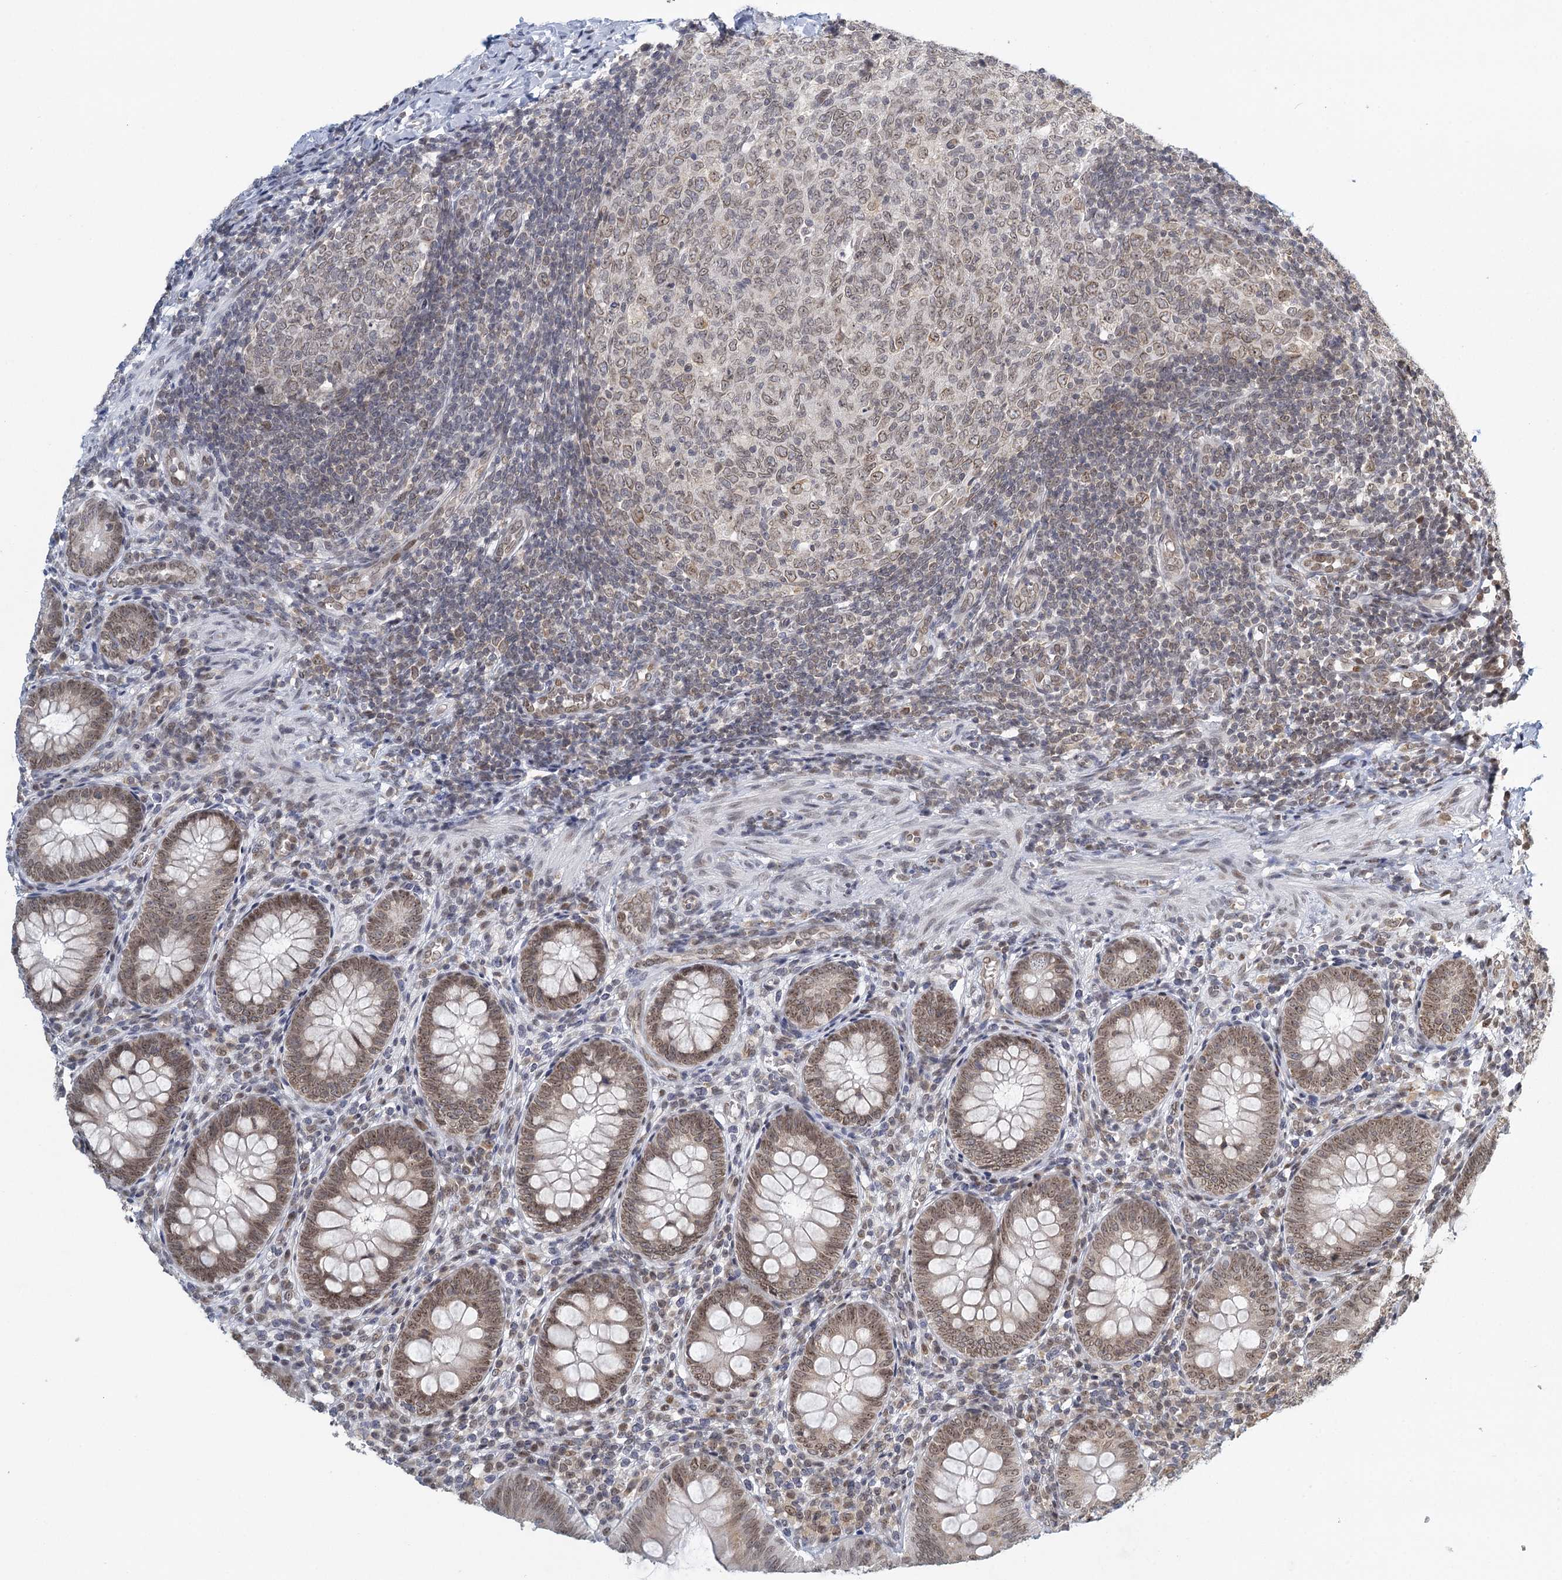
{"staining": {"intensity": "weak", "quantity": ">75%", "location": "nuclear"}, "tissue": "appendix", "cell_type": "Glandular cells", "image_type": "normal", "snomed": [{"axis": "morphology", "description": "Normal tissue, NOS"}, {"axis": "topography", "description": "Appendix"}], "caption": "IHC (DAB) staining of normal appendix displays weak nuclear protein expression in approximately >75% of glandular cells.", "gene": "TREX1", "patient": {"sex": "male", "age": 14}}